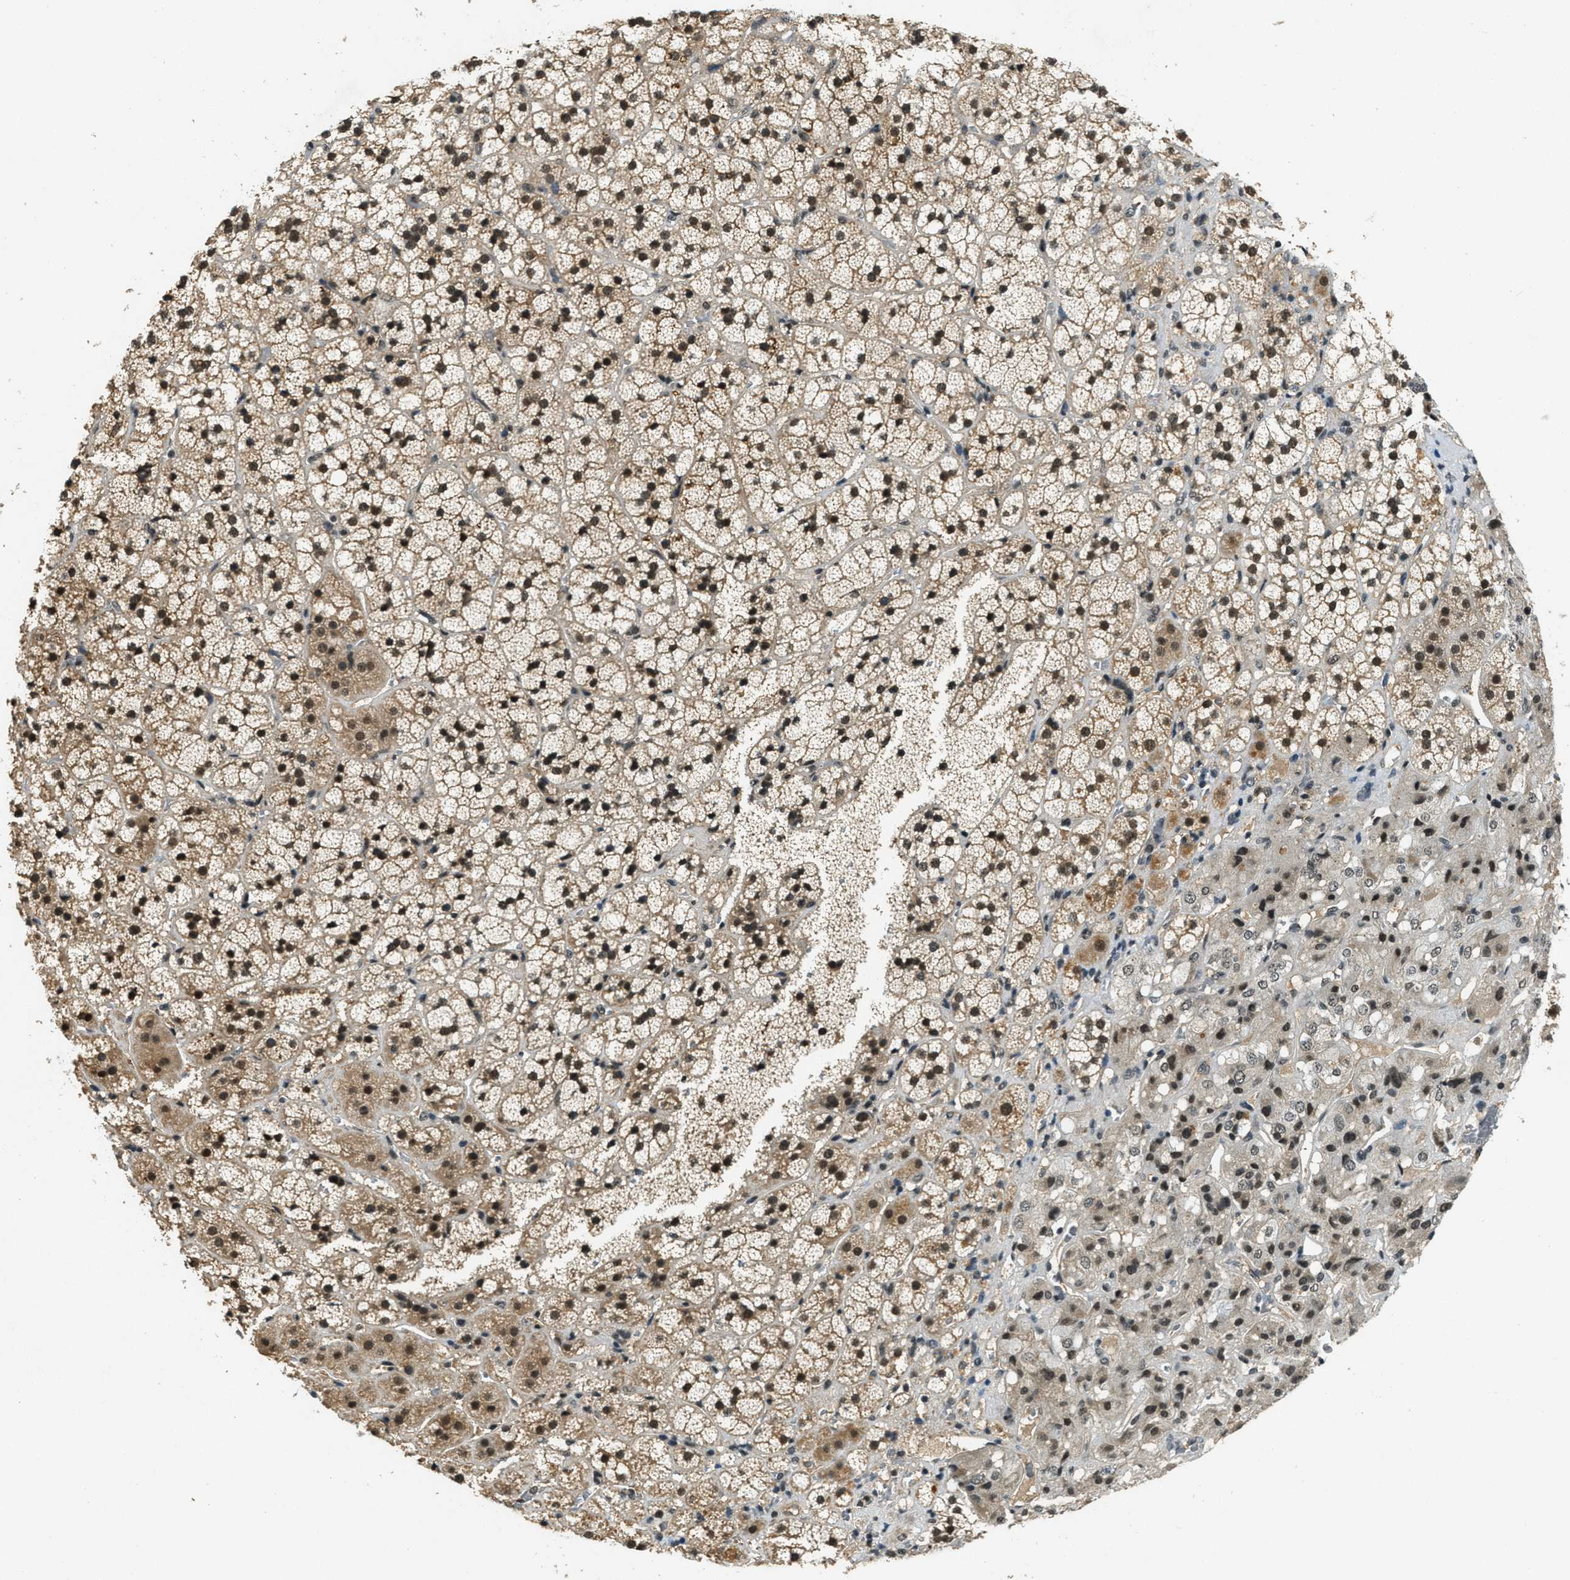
{"staining": {"intensity": "strong", "quantity": ">75%", "location": "cytoplasmic/membranous,nuclear"}, "tissue": "adrenal gland", "cell_type": "Glandular cells", "image_type": "normal", "snomed": [{"axis": "morphology", "description": "Normal tissue, NOS"}, {"axis": "topography", "description": "Adrenal gland"}], "caption": "High-power microscopy captured an IHC histopathology image of unremarkable adrenal gland, revealing strong cytoplasmic/membranous,nuclear staining in about >75% of glandular cells. The protein is shown in brown color, while the nuclei are stained blue.", "gene": "ZNF148", "patient": {"sex": "female", "age": 44}}